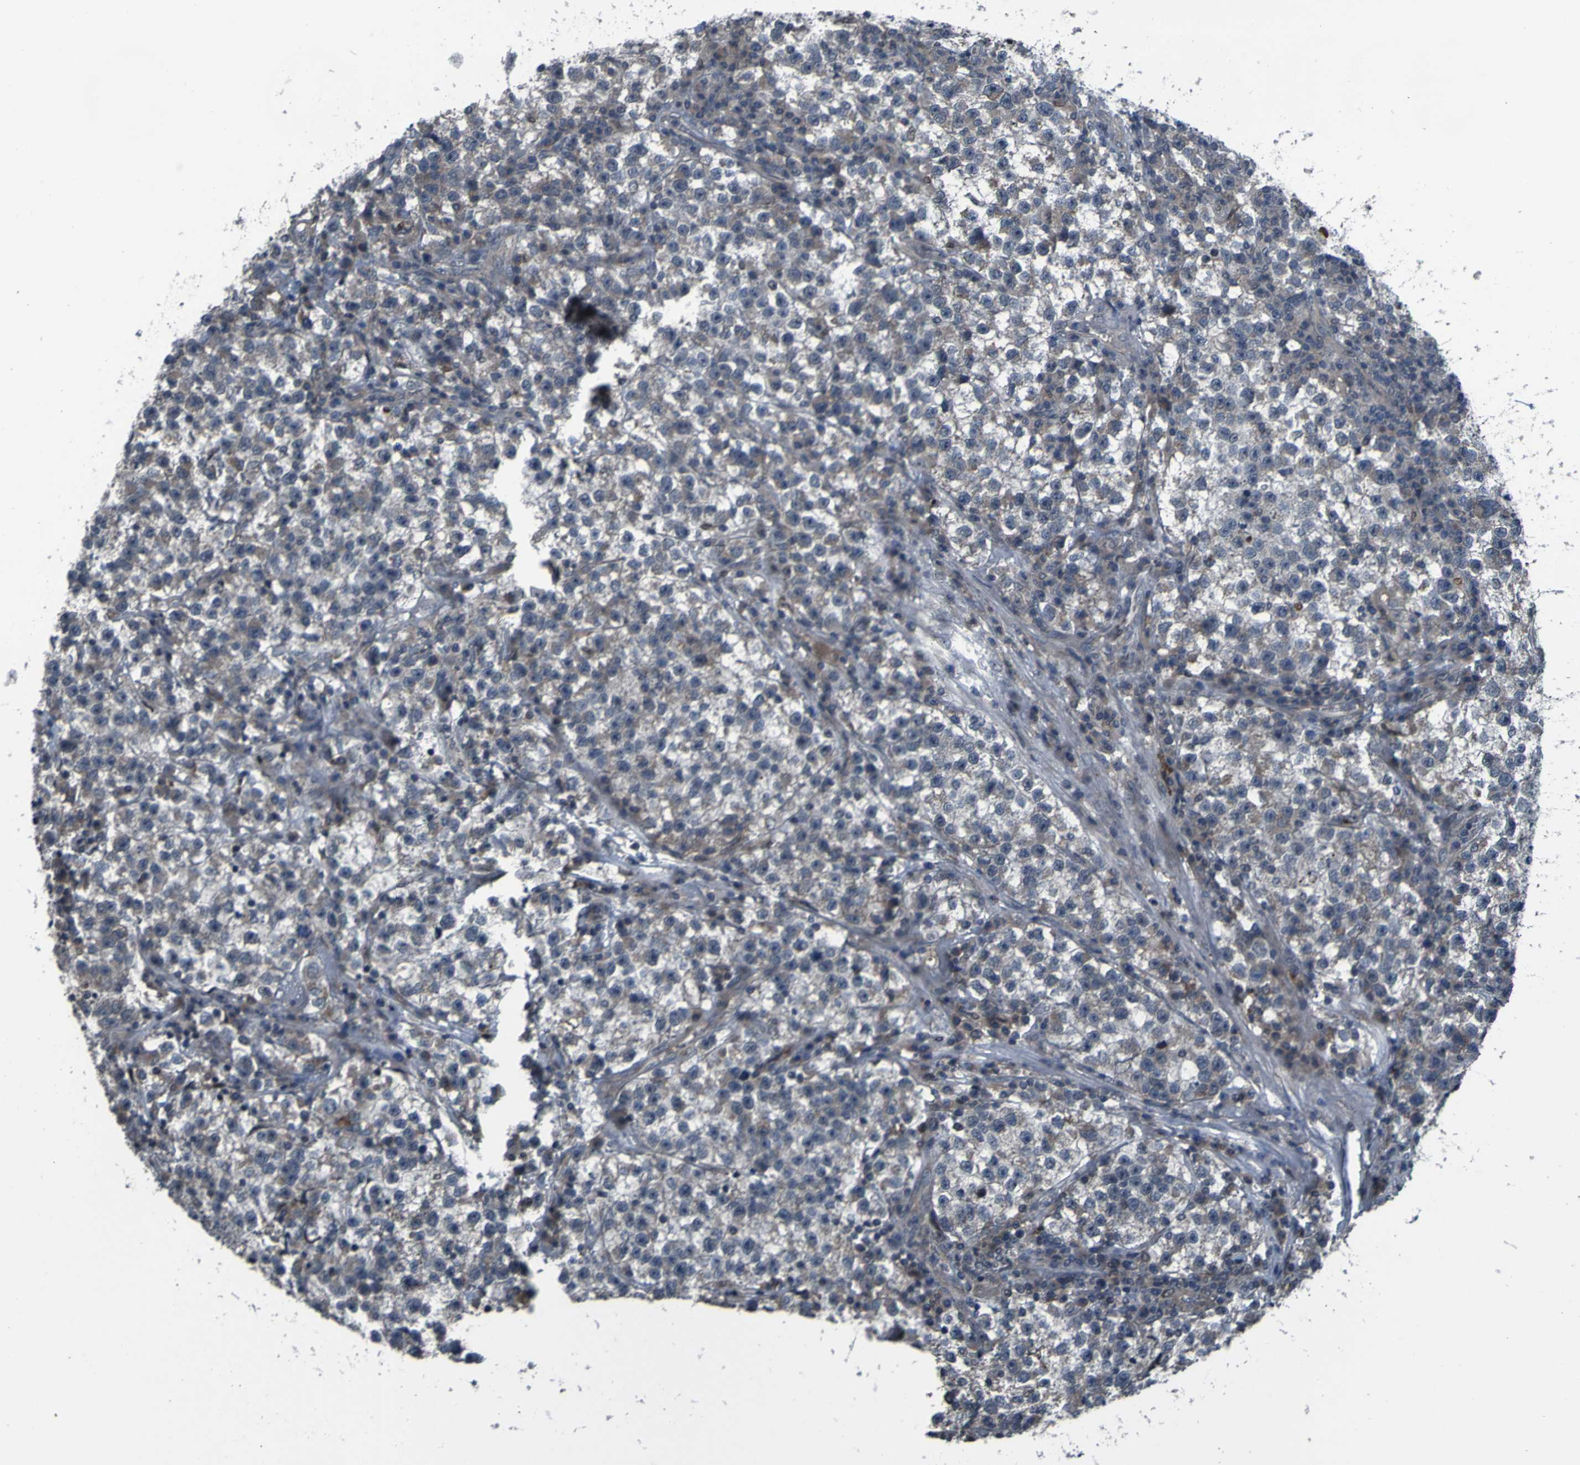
{"staining": {"intensity": "moderate", "quantity": "25%-75%", "location": "cytoplasmic/membranous"}, "tissue": "testis cancer", "cell_type": "Tumor cells", "image_type": "cancer", "snomed": [{"axis": "morphology", "description": "Seminoma, NOS"}, {"axis": "topography", "description": "Testis"}], "caption": "This is a photomicrograph of IHC staining of seminoma (testis), which shows moderate expression in the cytoplasmic/membranous of tumor cells.", "gene": "OSTM1", "patient": {"sex": "male", "age": 22}}